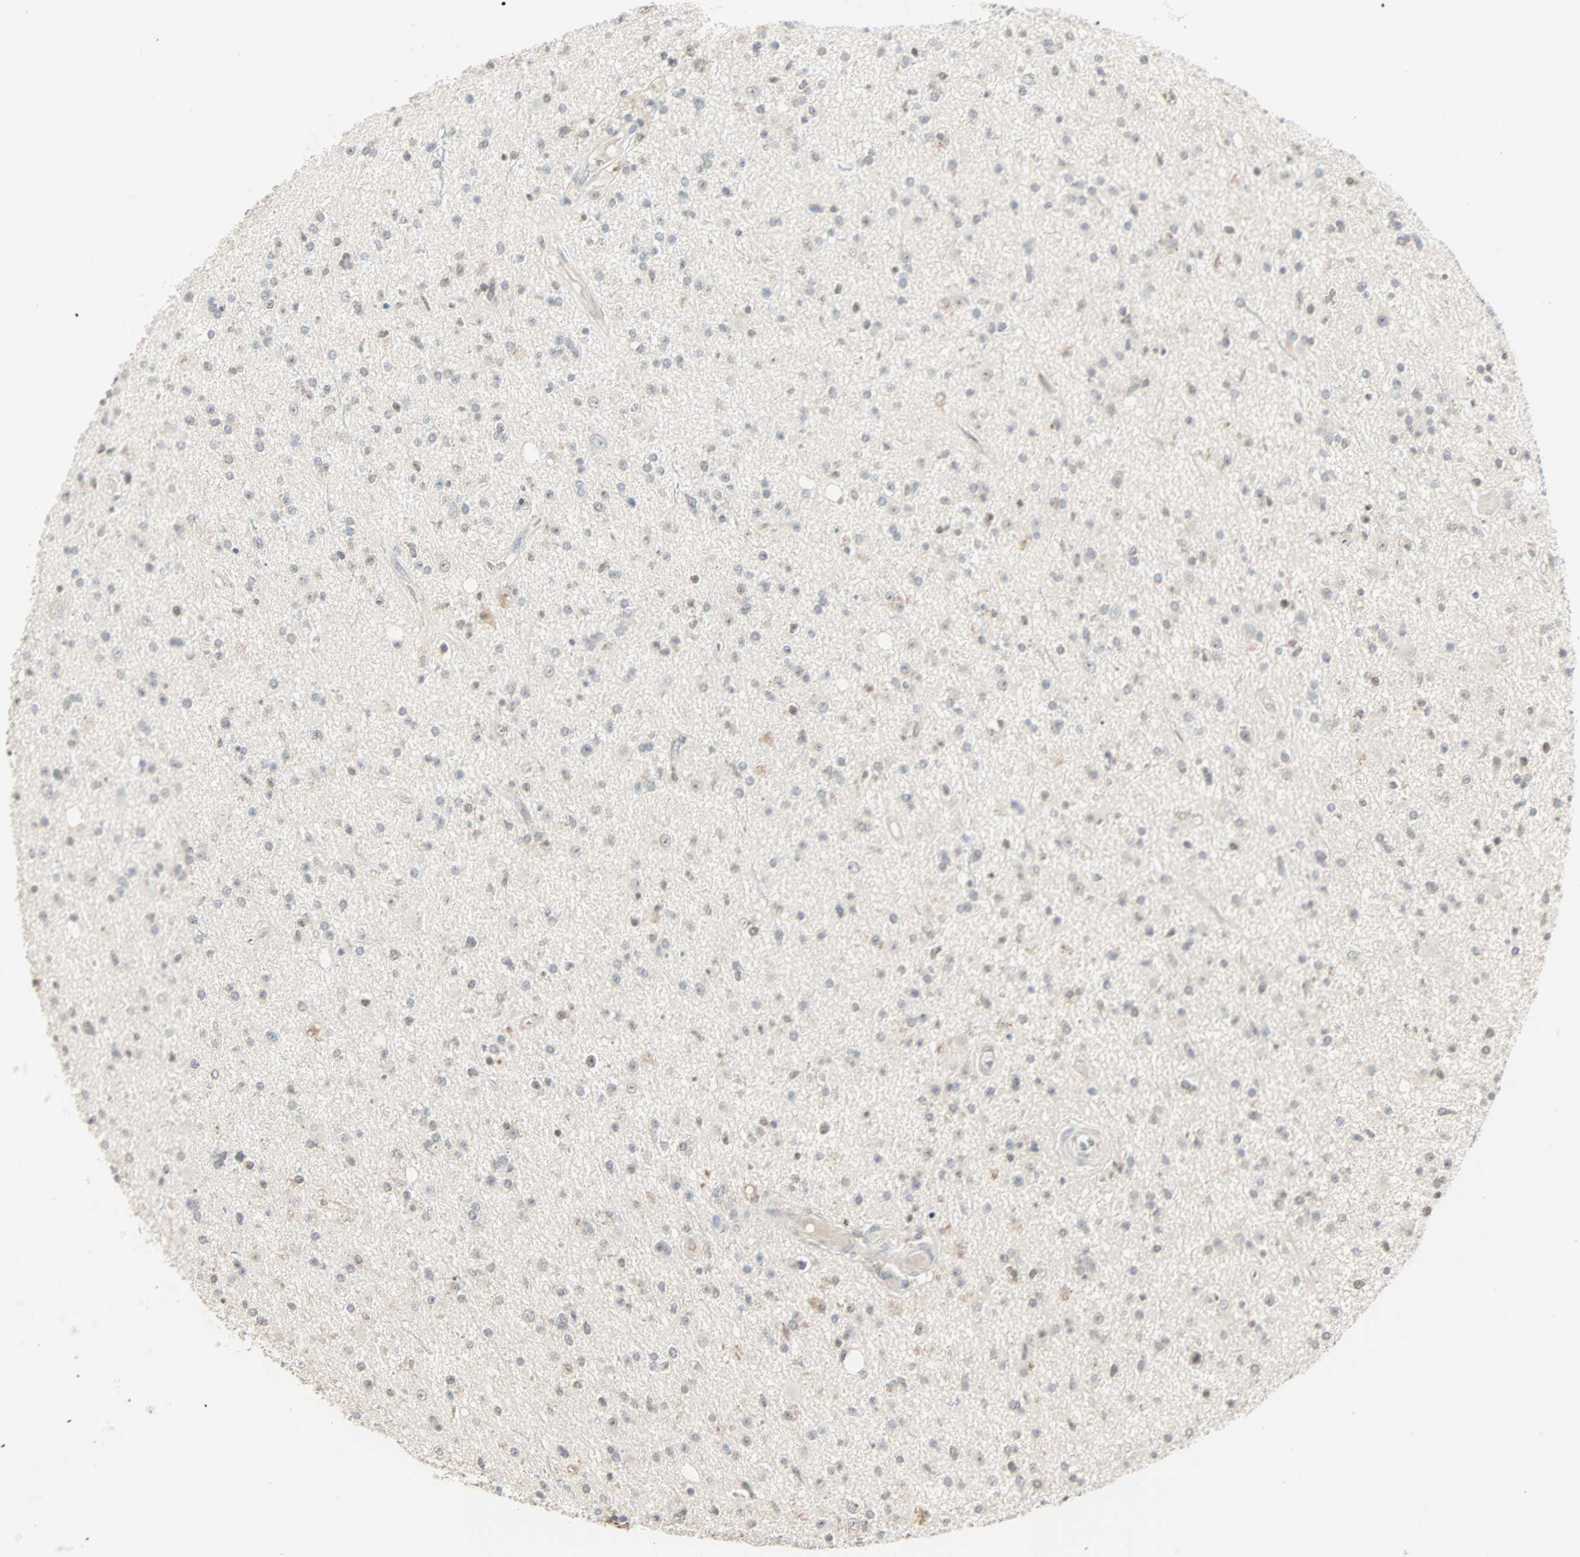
{"staining": {"intensity": "weak", "quantity": "<25%", "location": "cytoplasmic/membranous,nuclear"}, "tissue": "glioma", "cell_type": "Tumor cells", "image_type": "cancer", "snomed": [{"axis": "morphology", "description": "Glioma, malignant, High grade"}, {"axis": "topography", "description": "Brain"}], "caption": "DAB (3,3'-diaminobenzidine) immunohistochemical staining of malignant glioma (high-grade) displays no significant positivity in tumor cells.", "gene": "KDM4A", "patient": {"sex": "male", "age": 33}}